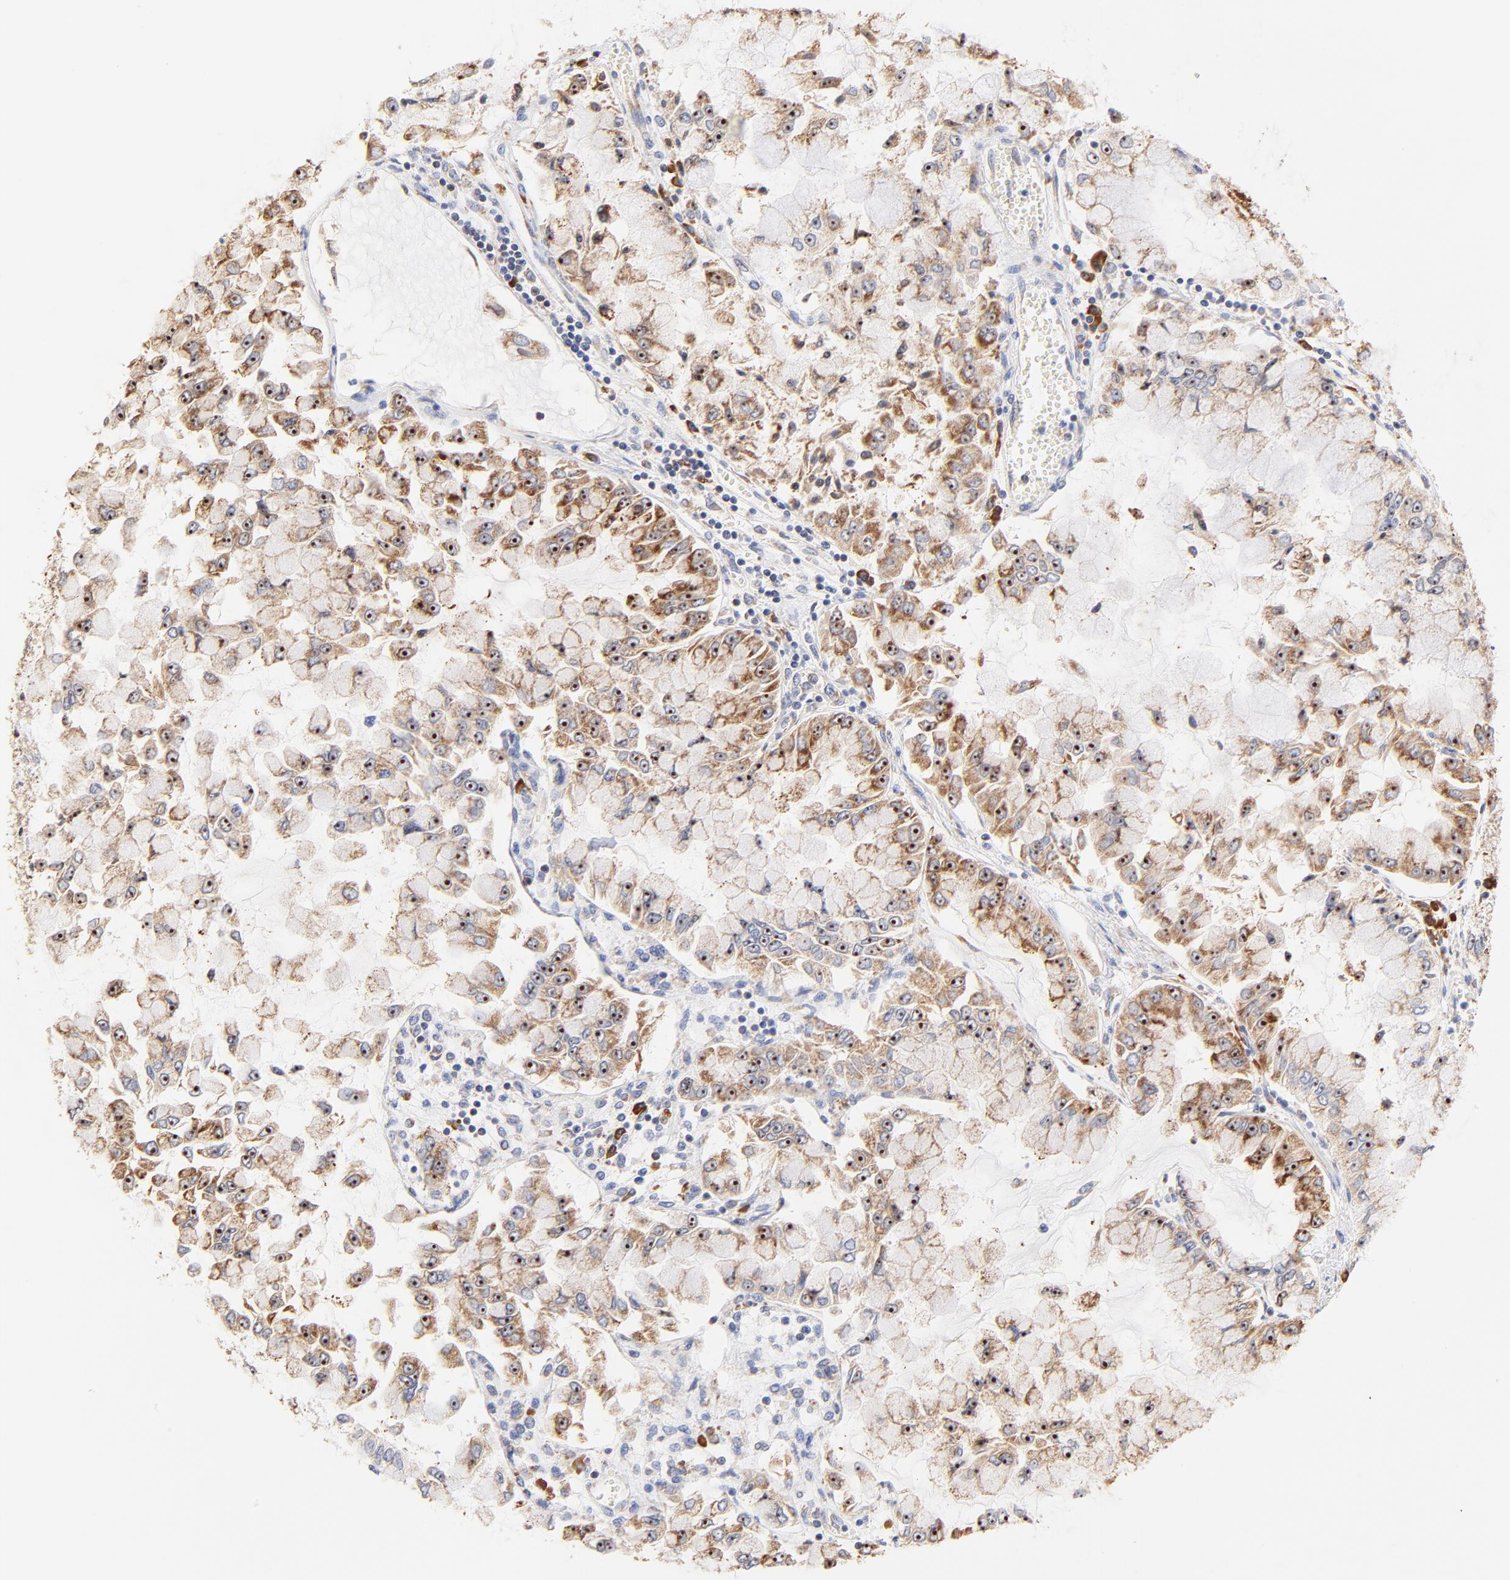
{"staining": {"intensity": "moderate", "quantity": ">75%", "location": "cytoplasmic/membranous,nuclear"}, "tissue": "liver cancer", "cell_type": "Tumor cells", "image_type": "cancer", "snomed": [{"axis": "morphology", "description": "Cholangiocarcinoma"}, {"axis": "topography", "description": "Liver"}], "caption": "Cholangiocarcinoma (liver) was stained to show a protein in brown. There is medium levels of moderate cytoplasmic/membranous and nuclear positivity in approximately >75% of tumor cells. Using DAB (3,3'-diaminobenzidine) (brown) and hematoxylin (blue) stains, captured at high magnification using brightfield microscopy.", "gene": "RPL27", "patient": {"sex": "female", "age": 79}}